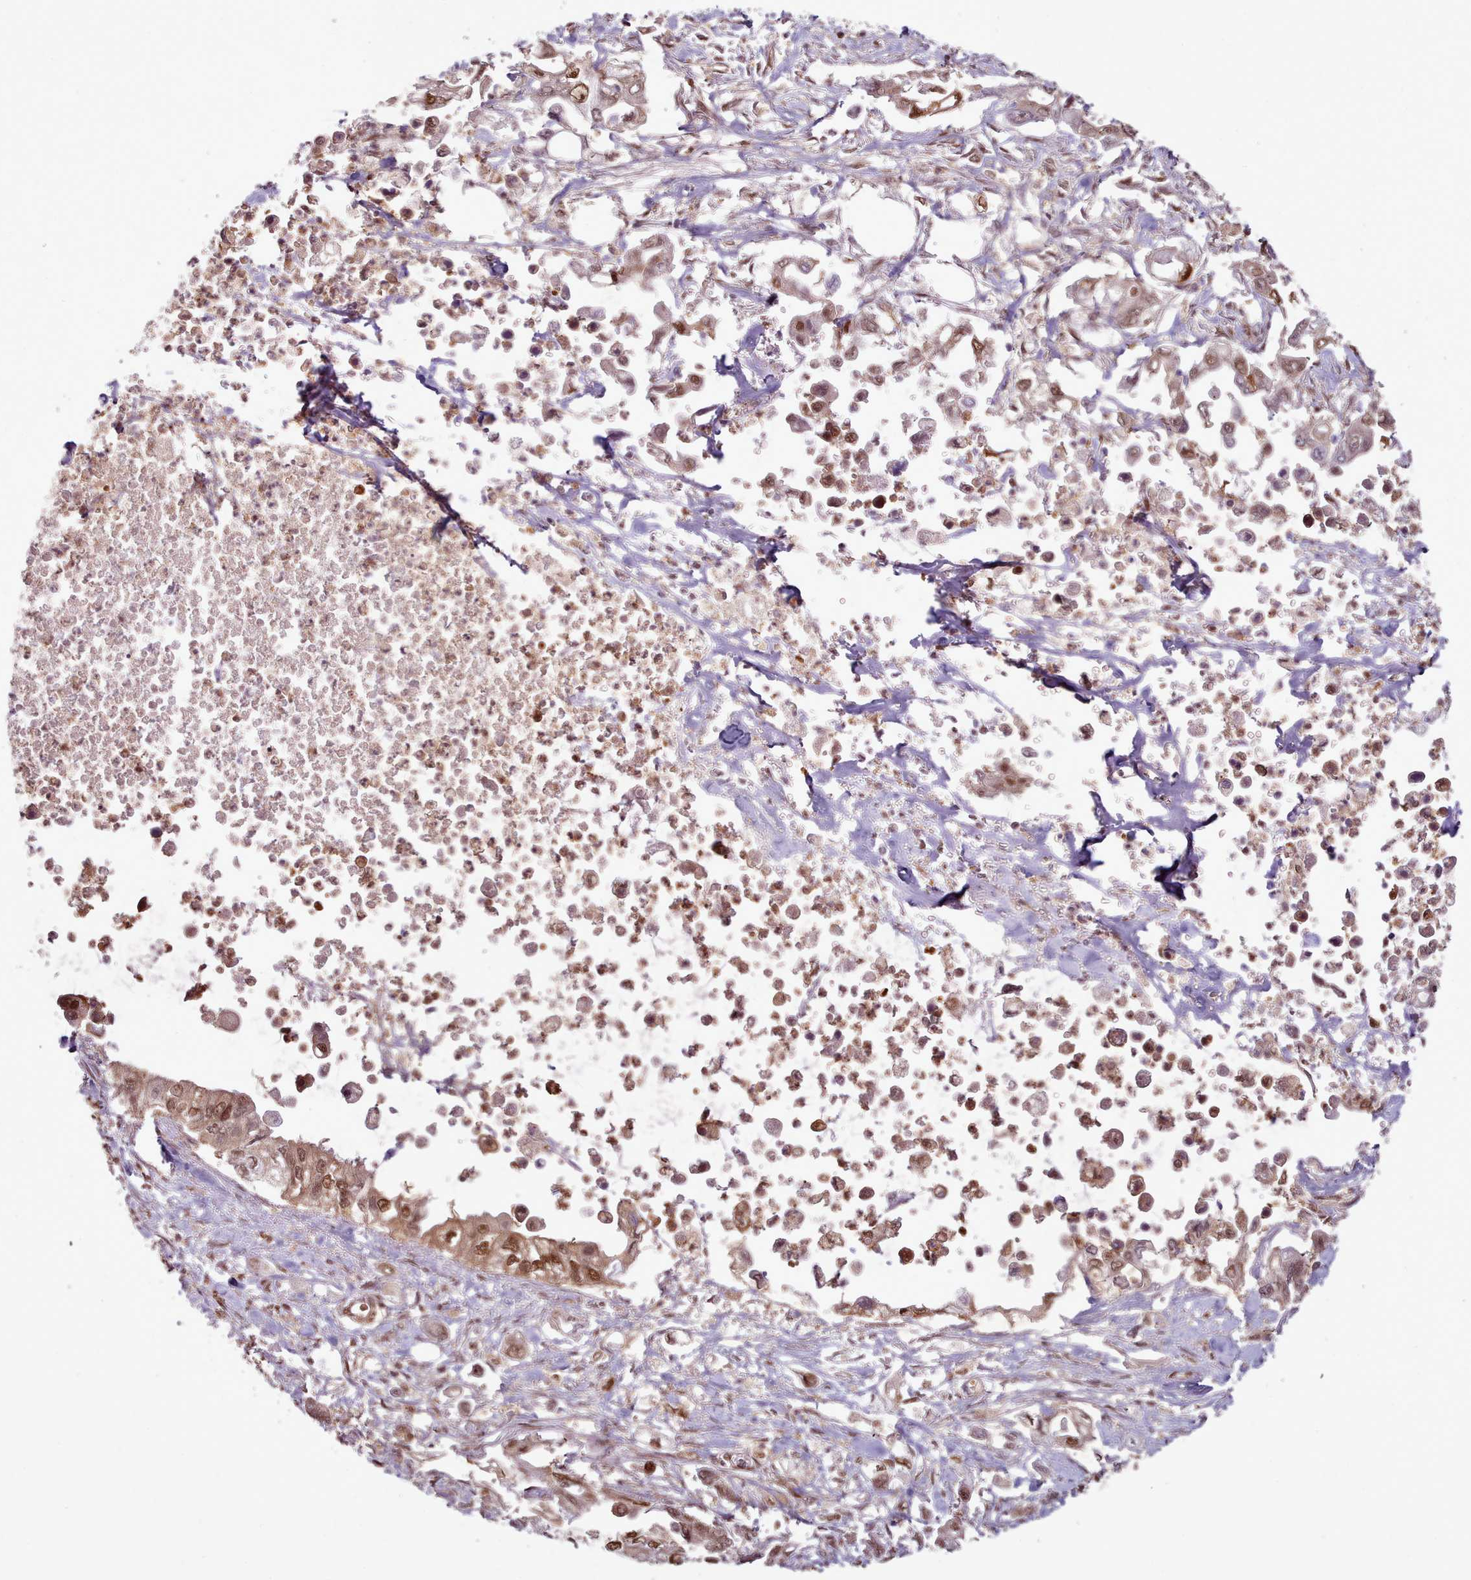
{"staining": {"intensity": "moderate", "quantity": ">75%", "location": "cytoplasmic/membranous,nuclear"}, "tissue": "pancreatic cancer", "cell_type": "Tumor cells", "image_type": "cancer", "snomed": [{"axis": "morphology", "description": "Adenocarcinoma, NOS"}, {"axis": "topography", "description": "Pancreas"}], "caption": "This image exhibits pancreatic cancer (adenocarcinoma) stained with IHC to label a protein in brown. The cytoplasmic/membranous and nuclear of tumor cells show moderate positivity for the protein. Nuclei are counter-stained blue.", "gene": "RPS27A", "patient": {"sex": "male", "age": 61}}